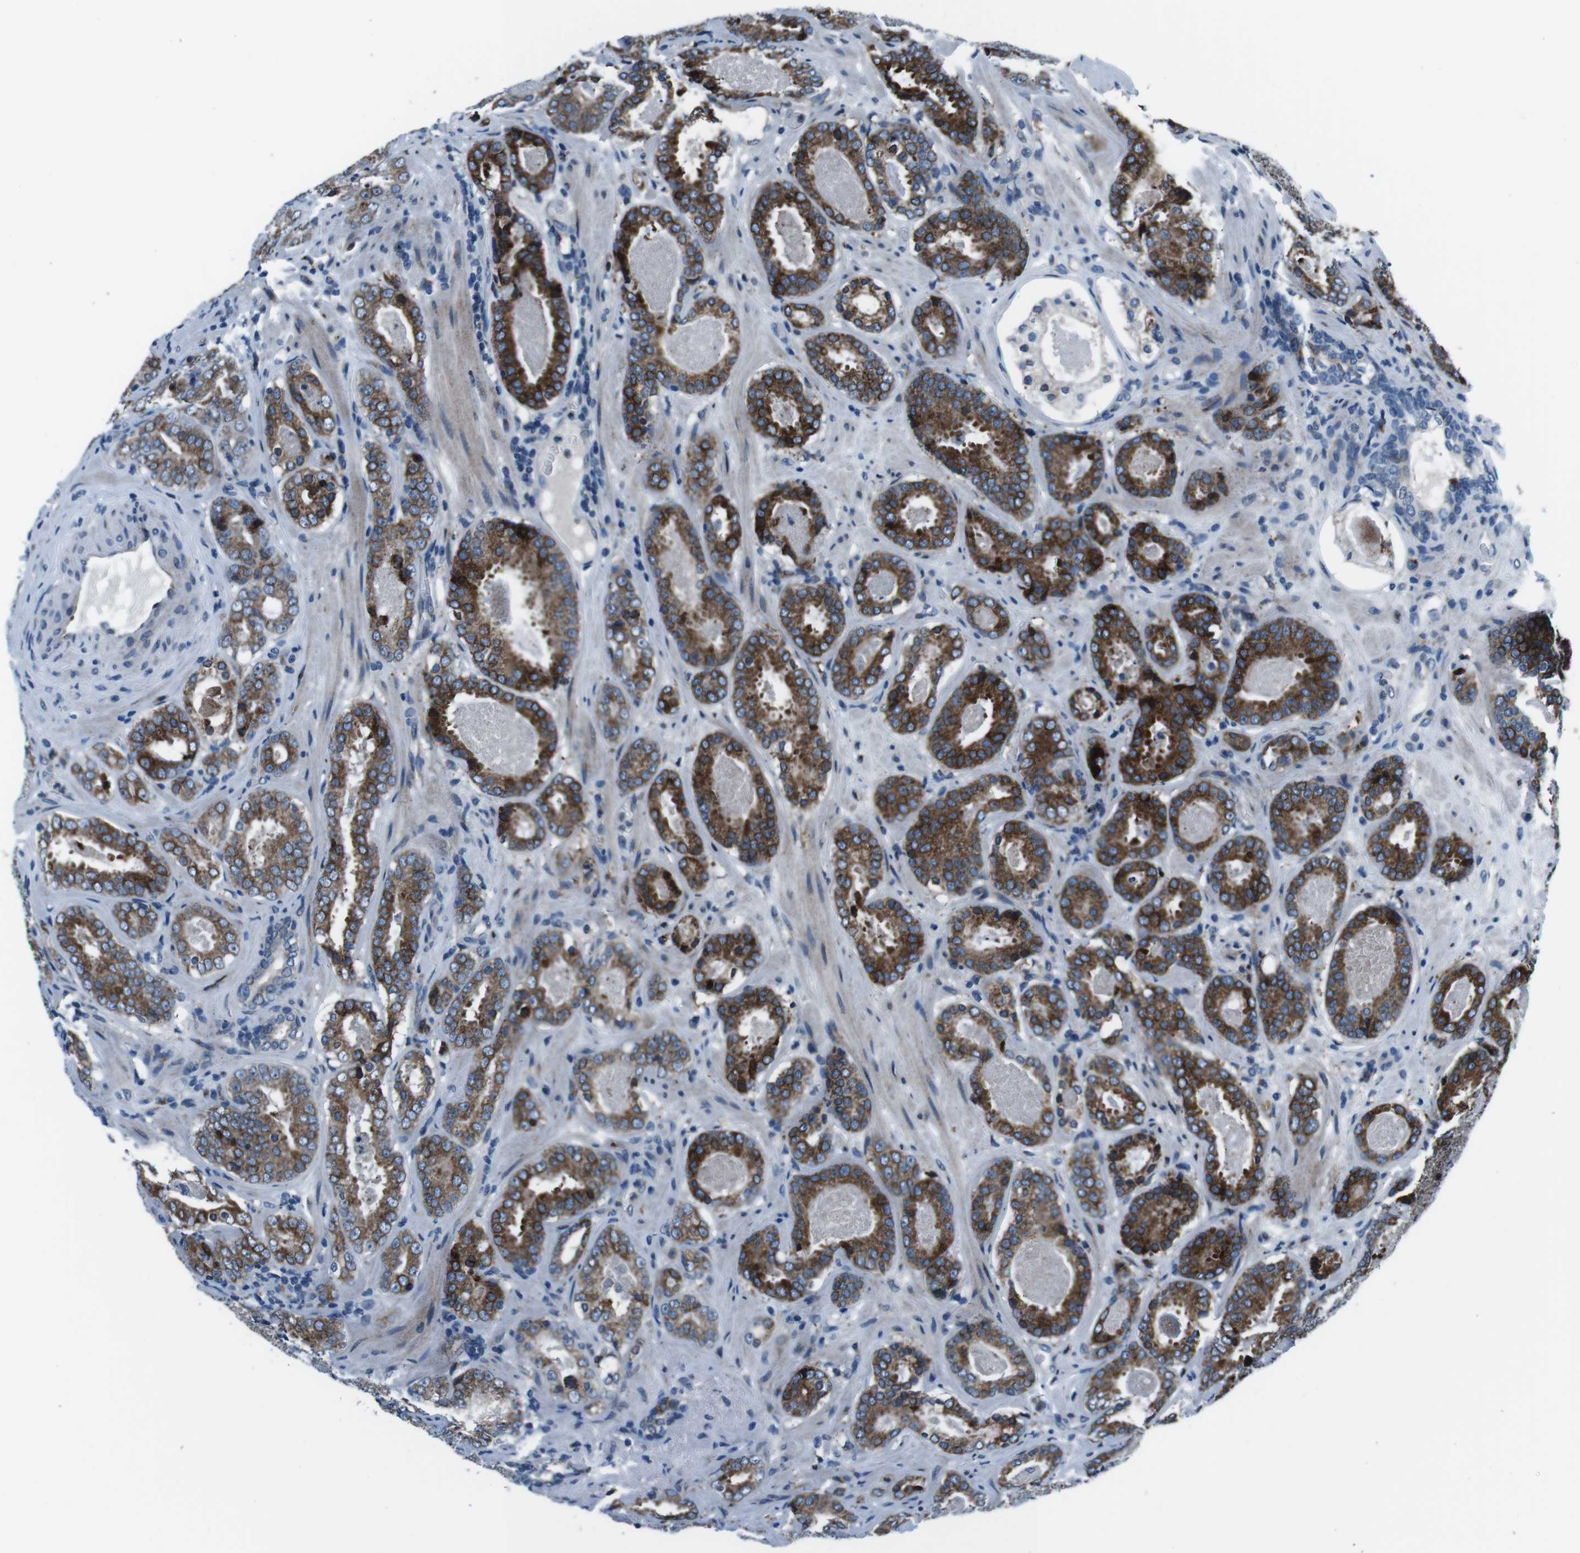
{"staining": {"intensity": "strong", "quantity": ">75%", "location": "cytoplasmic/membranous"}, "tissue": "prostate cancer", "cell_type": "Tumor cells", "image_type": "cancer", "snomed": [{"axis": "morphology", "description": "Adenocarcinoma, Low grade"}, {"axis": "topography", "description": "Prostate"}], "caption": "Human prostate cancer stained for a protein (brown) shows strong cytoplasmic/membranous positive expression in about >75% of tumor cells.", "gene": "NUCB2", "patient": {"sex": "male", "age": 69}}